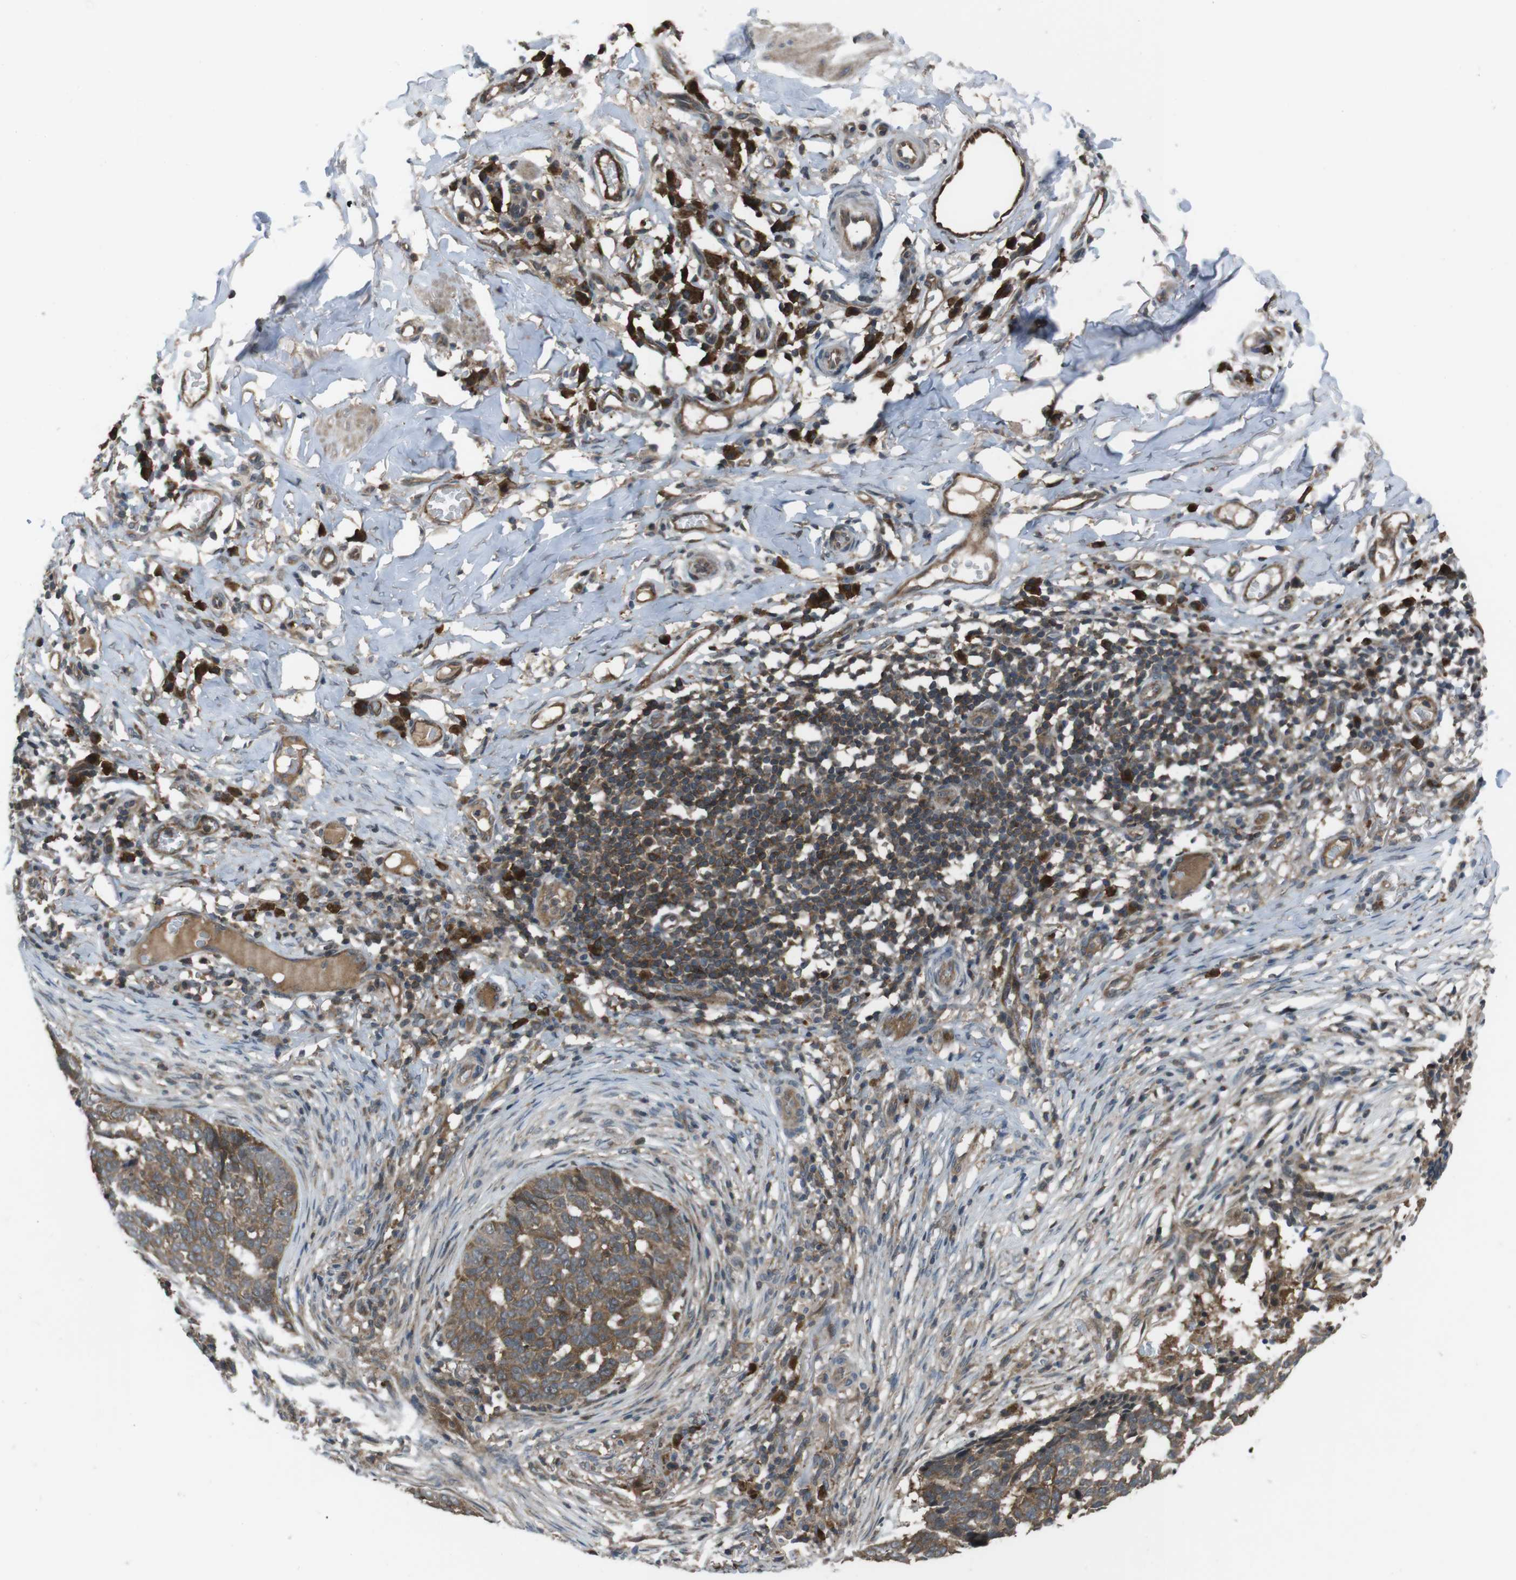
{"staining": {"intensity": "moderate", "quantity": ">75%", "location": "cytoplasmic/membranous"}, "tissue": "skin cancer", "cell_type": "Tumor cells", "image_type": "cancer", "snomed": [{"axis": "morphology", "description": "Basal cell carcinoma"}, {"axis": "topography", "description": "Skin"}], "caption": "Immunohistochemical staining of skin cancer displays medium levels of moderate cytoplasmic/membranous positivity in approximately >75% of tumor cells.", "gene": "SLC22A23", "patient": {"sex": "male", "age": 85}}